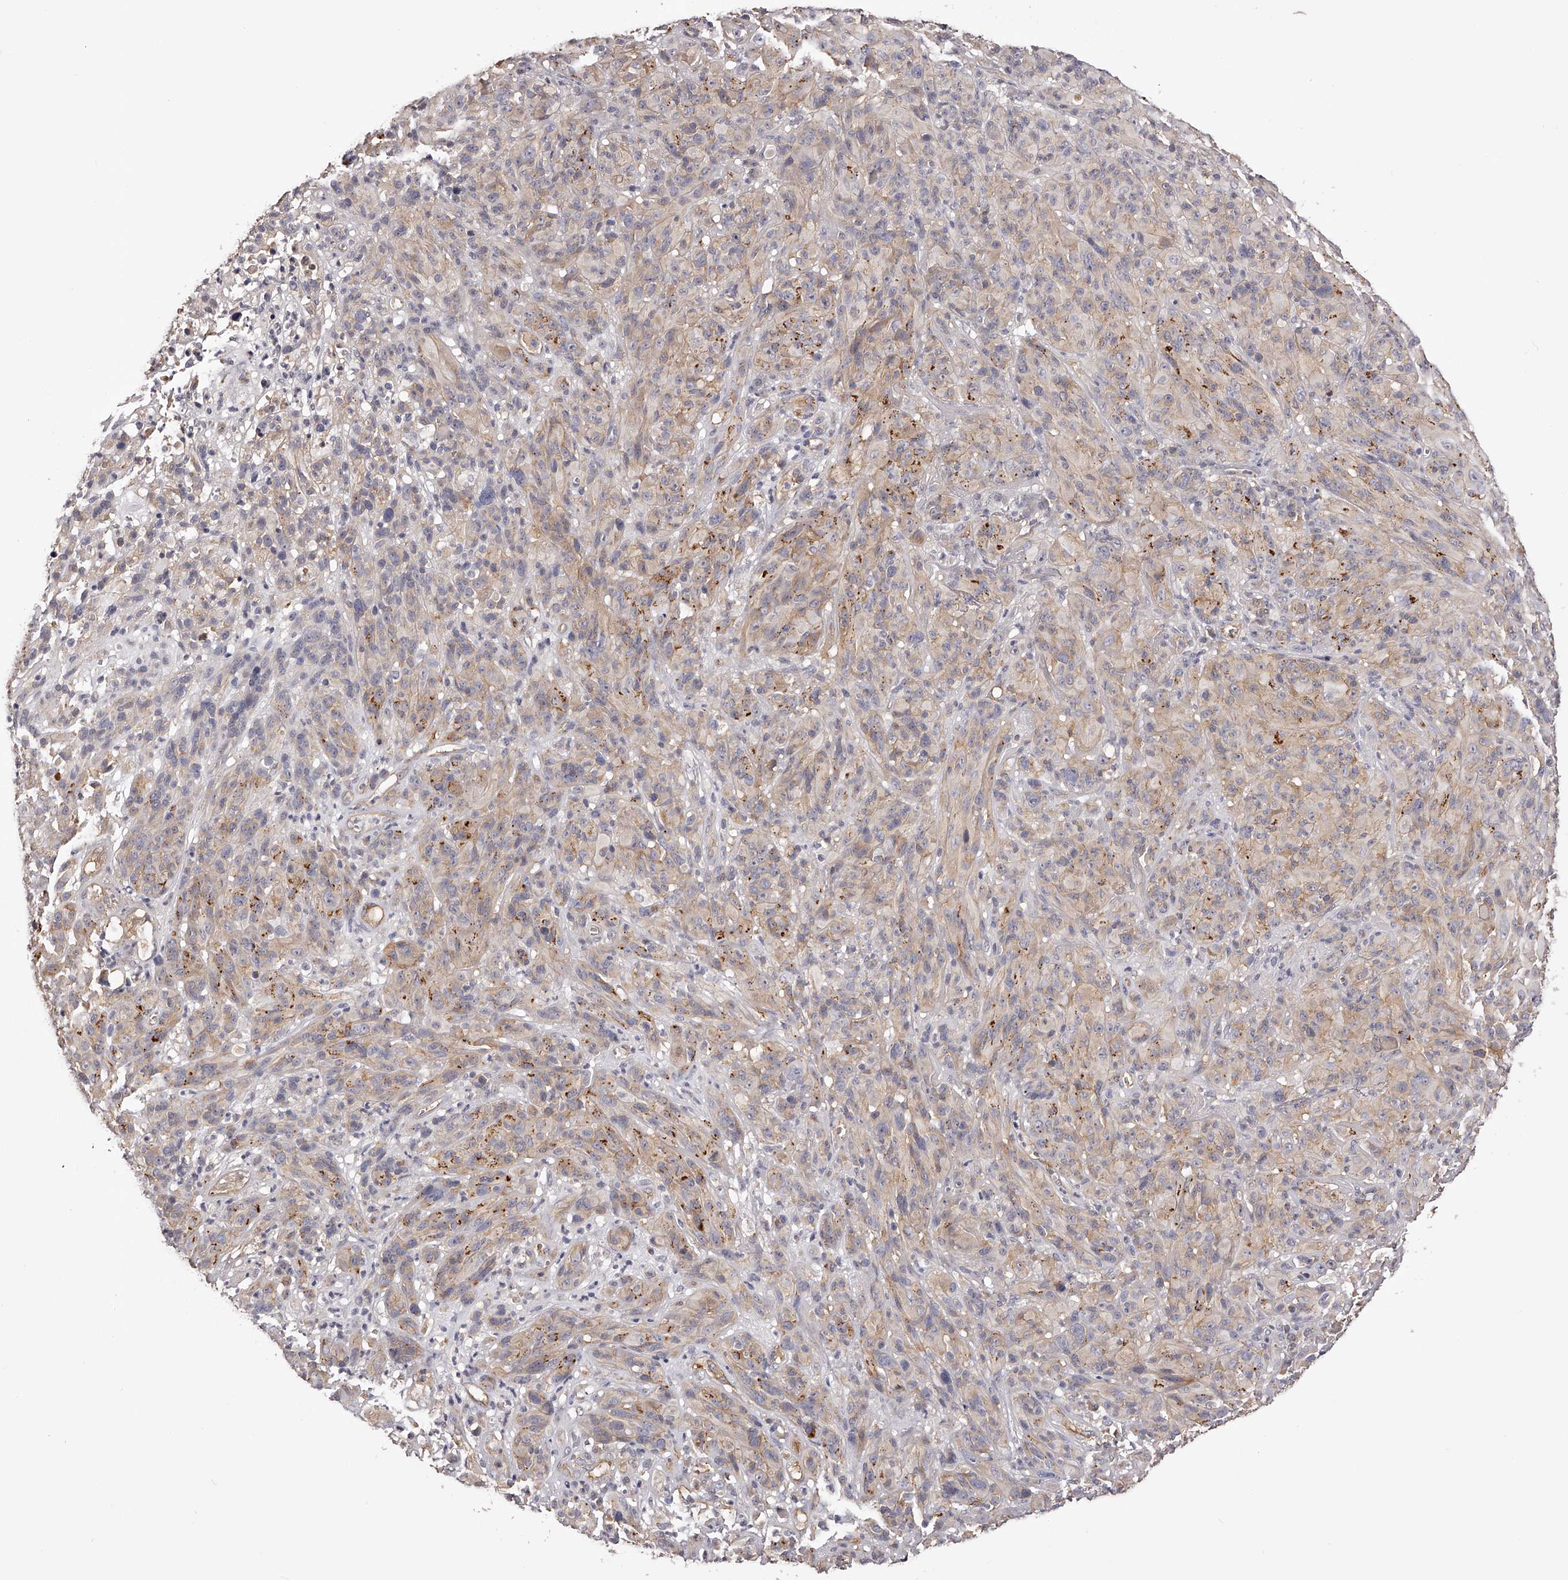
{"staining": {"intensity": "moderate", "quantity": "<25%", "location": "cytoplasmic/membranous"}, "tissue": "melanoma", "cell_type": "Tumor cells", "image_type": "cancer", "snomed": [{"axis": "morphology", "description": "Malignant melanoma, NOS"}, {"axis": "topography", "description": "Skin of head"}], "caption": "Malignant melanoma was stained to show a protein in brown. There is low levels of moderate cytoplasmic/membranous staining in approximately <25% of tumor cells. The staining is performed using DAB (3,3'-diaminobenzidine) brown chromogen to label protein expression. The nuclei are counter-stained blue using hematoxylin.", "gene": "LTV1", "patient": {"sex": "male", "age": 96}}